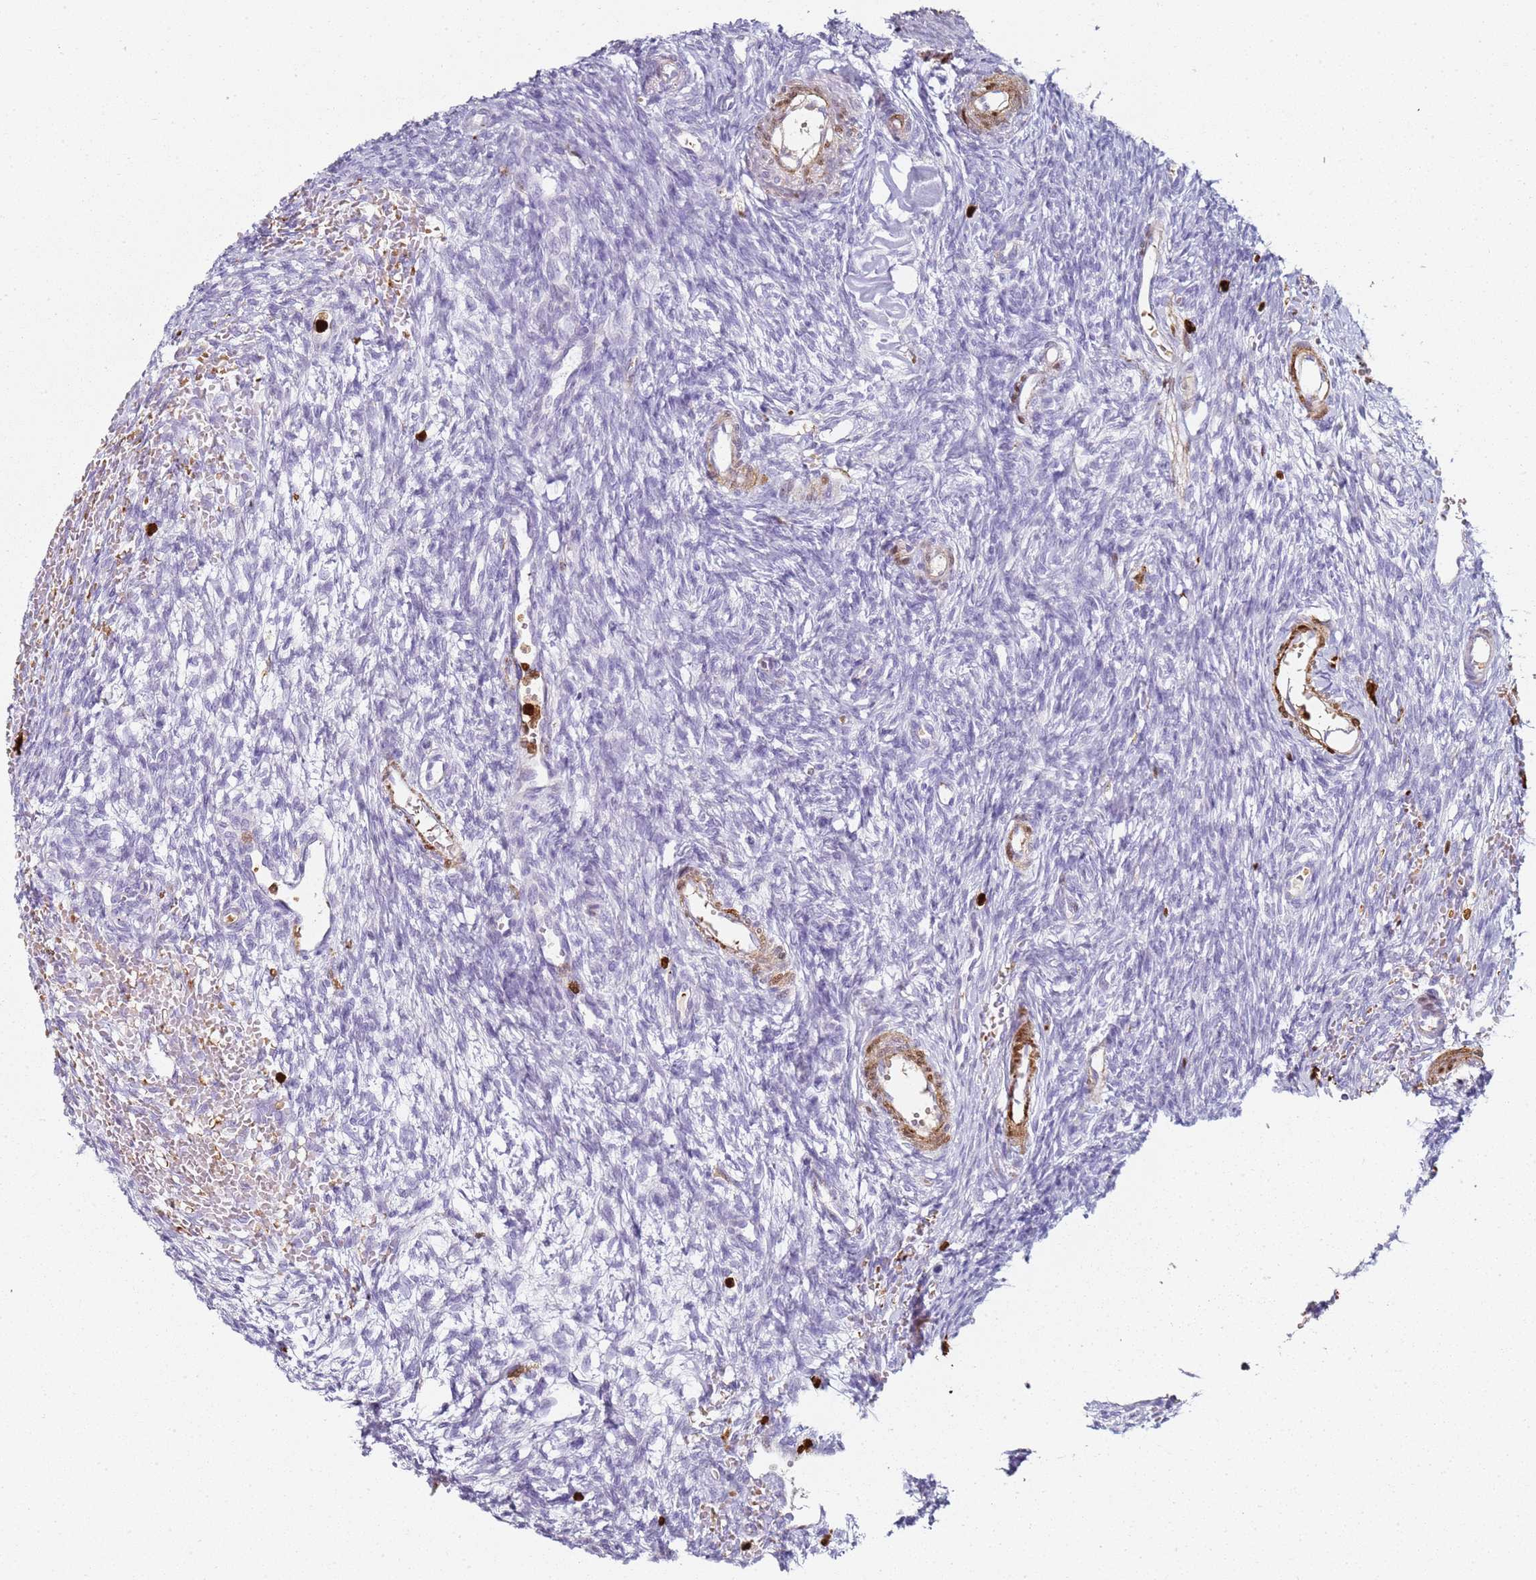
{"staining": {"intensity": "negative", "quantity": "none", "location": "none"}, "tissue": "ovary", "cell_type": "Ovarian stroma cells", "image_type": "normal", "snomed": [{"axis": "morphology", "description": "Normal tissue, NOS"}, {"axis": "topography", "description": "Ovary"}], "caption": "A high-resolution histopathology image shows immunohistochemistry staining of benign ovary, which shows no significant positivity in ovarian stroma cells. (Brightfield microscopy of DAB IHC at high magnification).", "gene": "S100A4", "patient": {"sex": "female", "age": 39}}